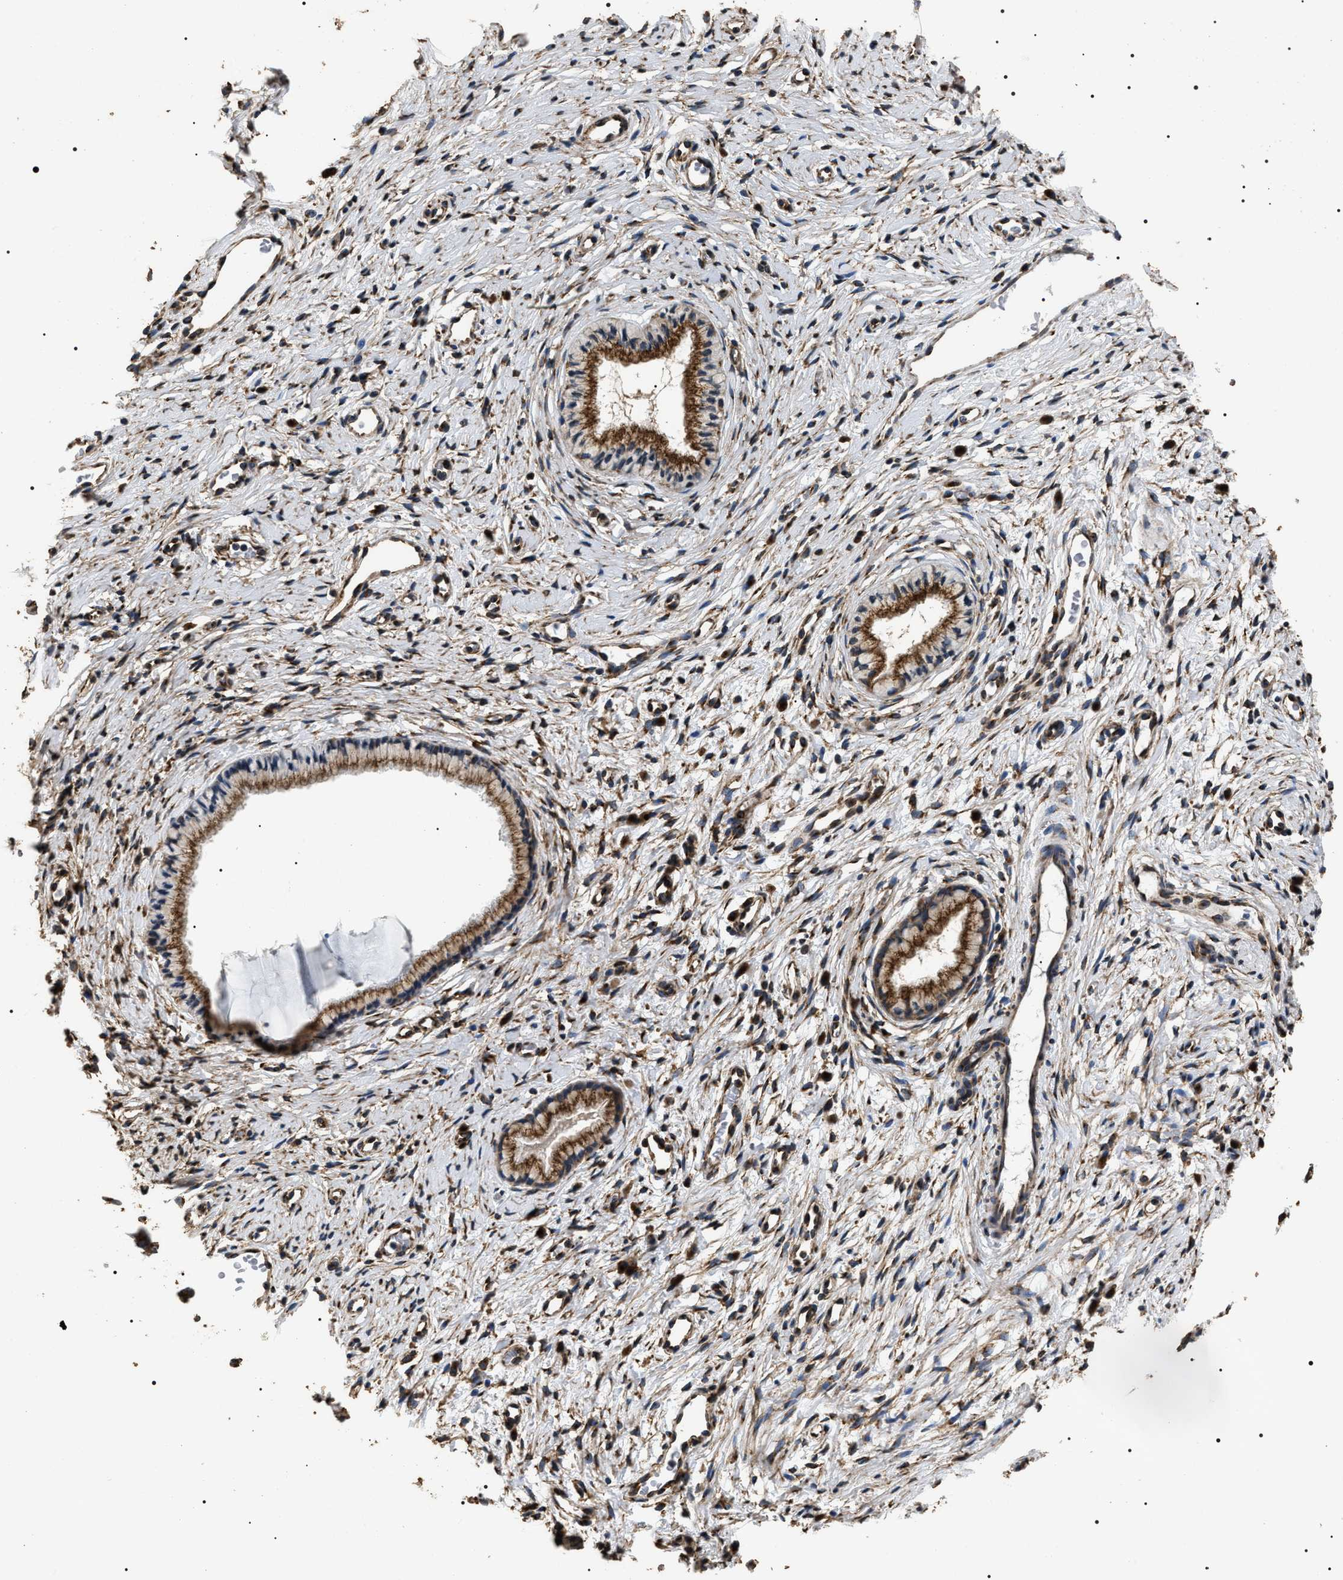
{"staining": {"intensity": "moderate", "quantity": ">75%", "location": "cytoplasmic/membranous"}, "tissue": "cervix", "cell_type": "Glandular cells", "image_type": "normal", "snomed": [{"axis": "morphology", "description": "Normal tissue, NOS"}, {"axis": "topography", "description": "Cervix"}], "caption": "Protein analysis of normal cervix reveals moderate cytoplasmic/membranous staining in about >75% of glandular cells. Using DAB (3,3'-diaminobenzidine) (brown) and hematoxylin (blue) stains, captured at high magnification using brightfield microscopy.", "gene": "KTN1", "patient": {"sex": "female", "age": 77}}